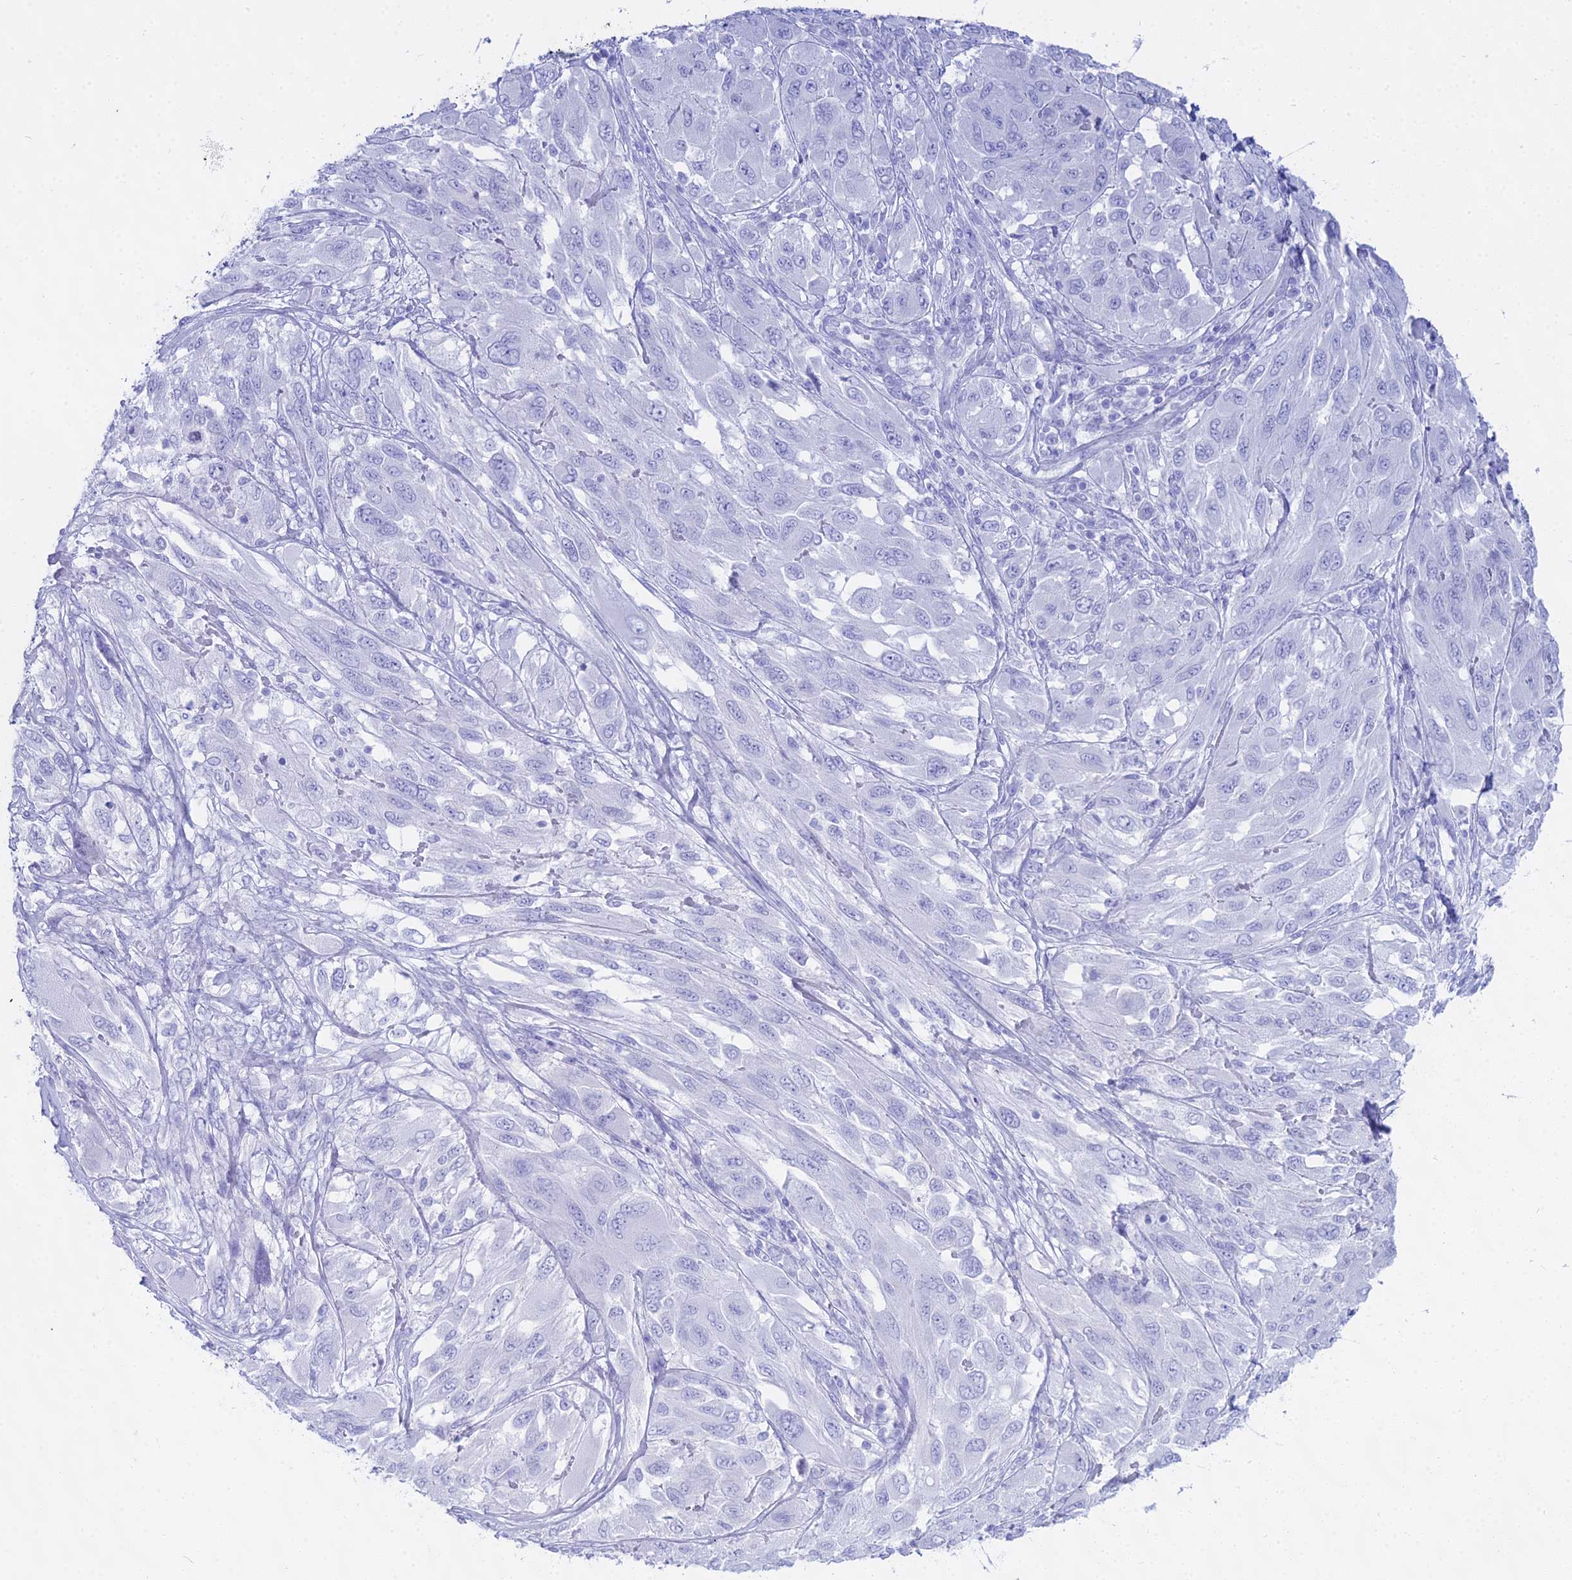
{"staining": {"intensity": "negative", "quantity": "none", "location": "none"}, "tissue": "melanoma", "cell_type": "Tumor cells", "image_type": "cancer", "snomed": [{"axis": "morphology", "description": "Malignant melanoma, NOS"}, {"axis": "topography", "description": "Skin"}], "caption": "This is a micrograph of IHC staining of malignant melanoma, which shows no staining in tumor cells.", "gene": "CGB2", "patient": {"sex": "female", "age": 91}}